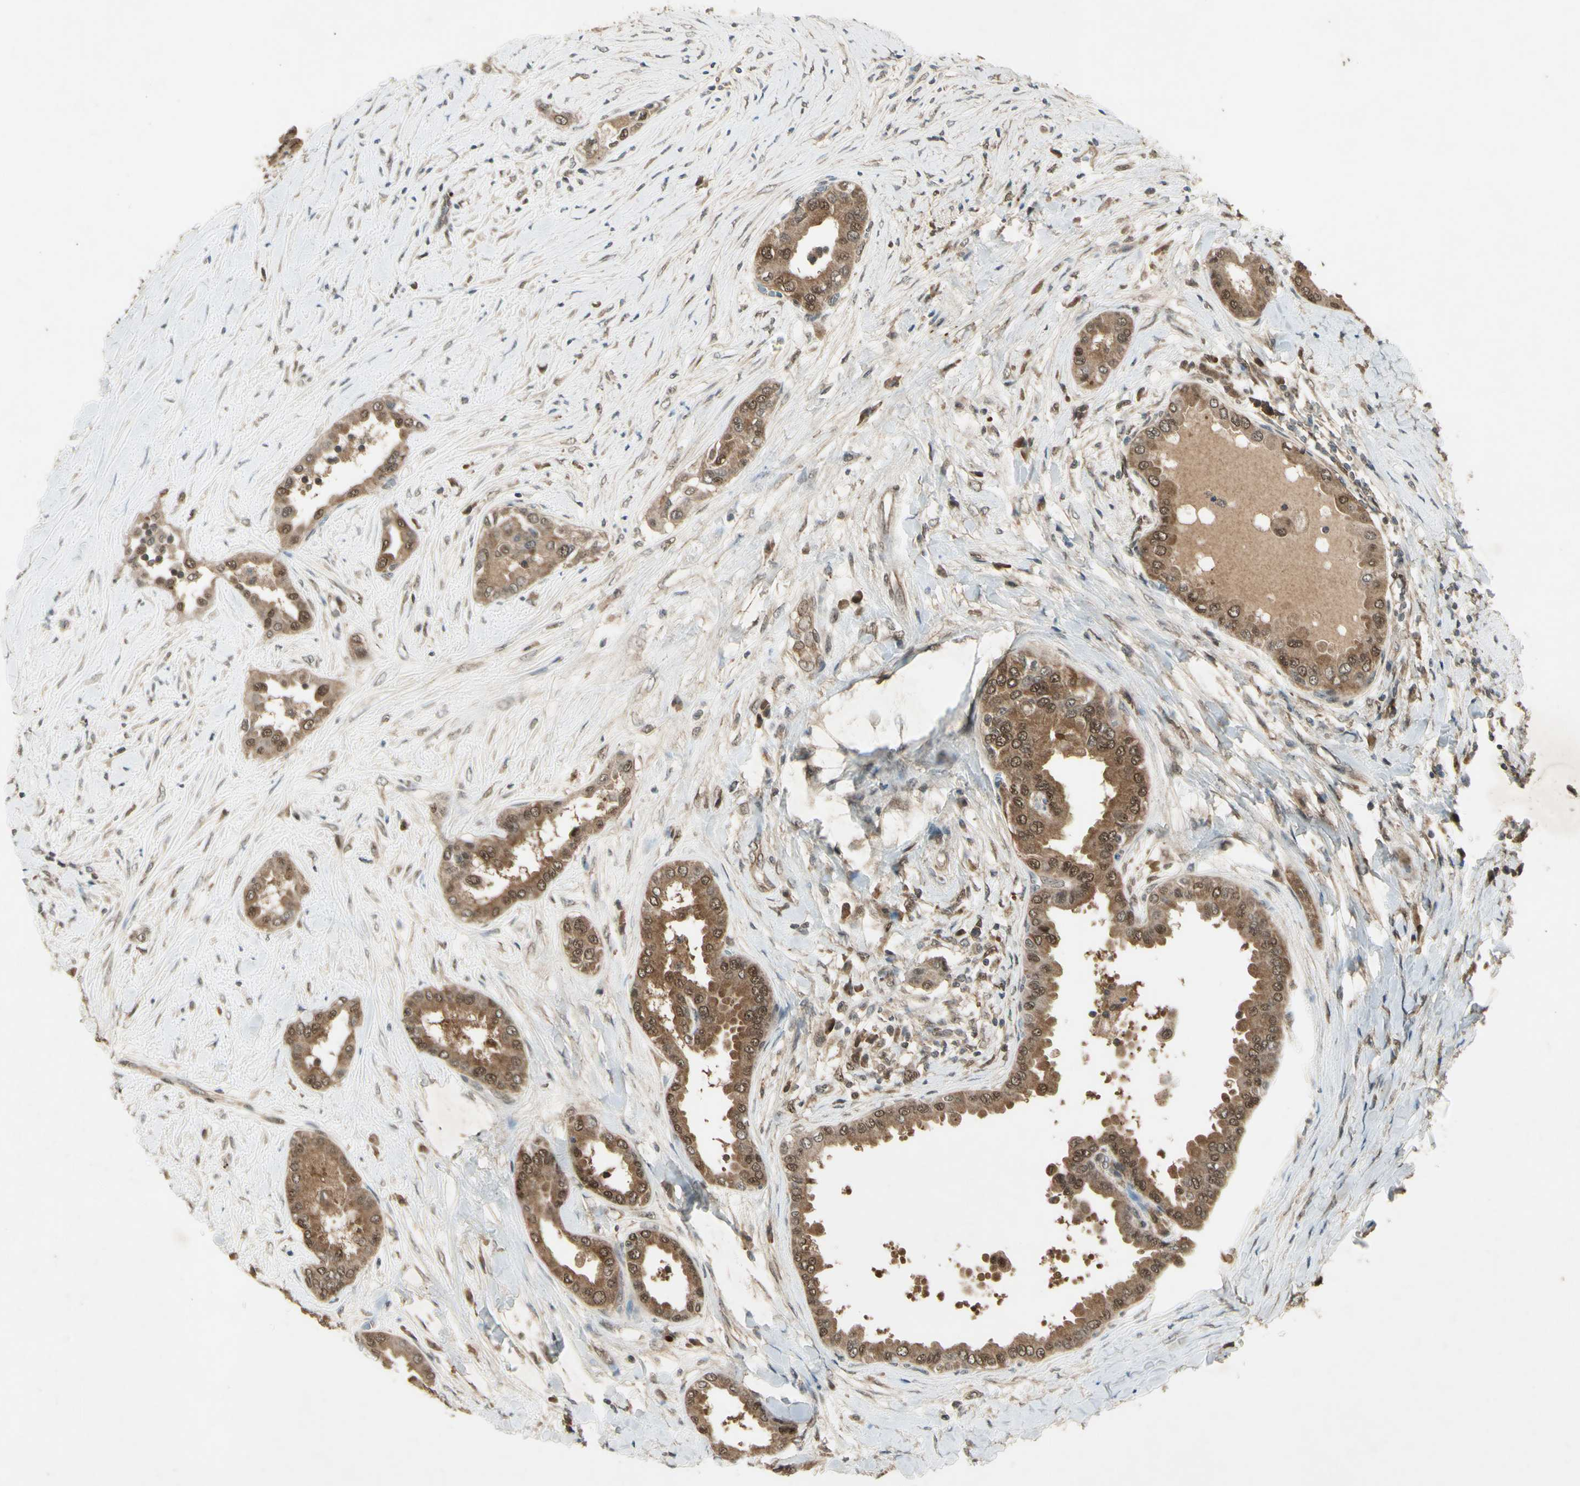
{"staining": {"intensity": "moderate", "quantity": ">75%", "location": "cytoplasmic/membranous"}, "tissue": "thyroid cancer", "cell_type": "Tumor cells", "image_type": "cancer", "snomed": [{"axis": "morphology", "description": "Papillary adenocarcinoma, NOS"}, {"axis": "topography", "description": "Thyroid gland"}], "caption": "This is an image of immunohistochemistry (IHC) staining of papillary adenocarcinoma (thyroid), which shows moderate staining in the cytoplasmic/membranous of tumor cells.", "gene": "PSMD5", "patient": {"sex": "male", "age": 33}}